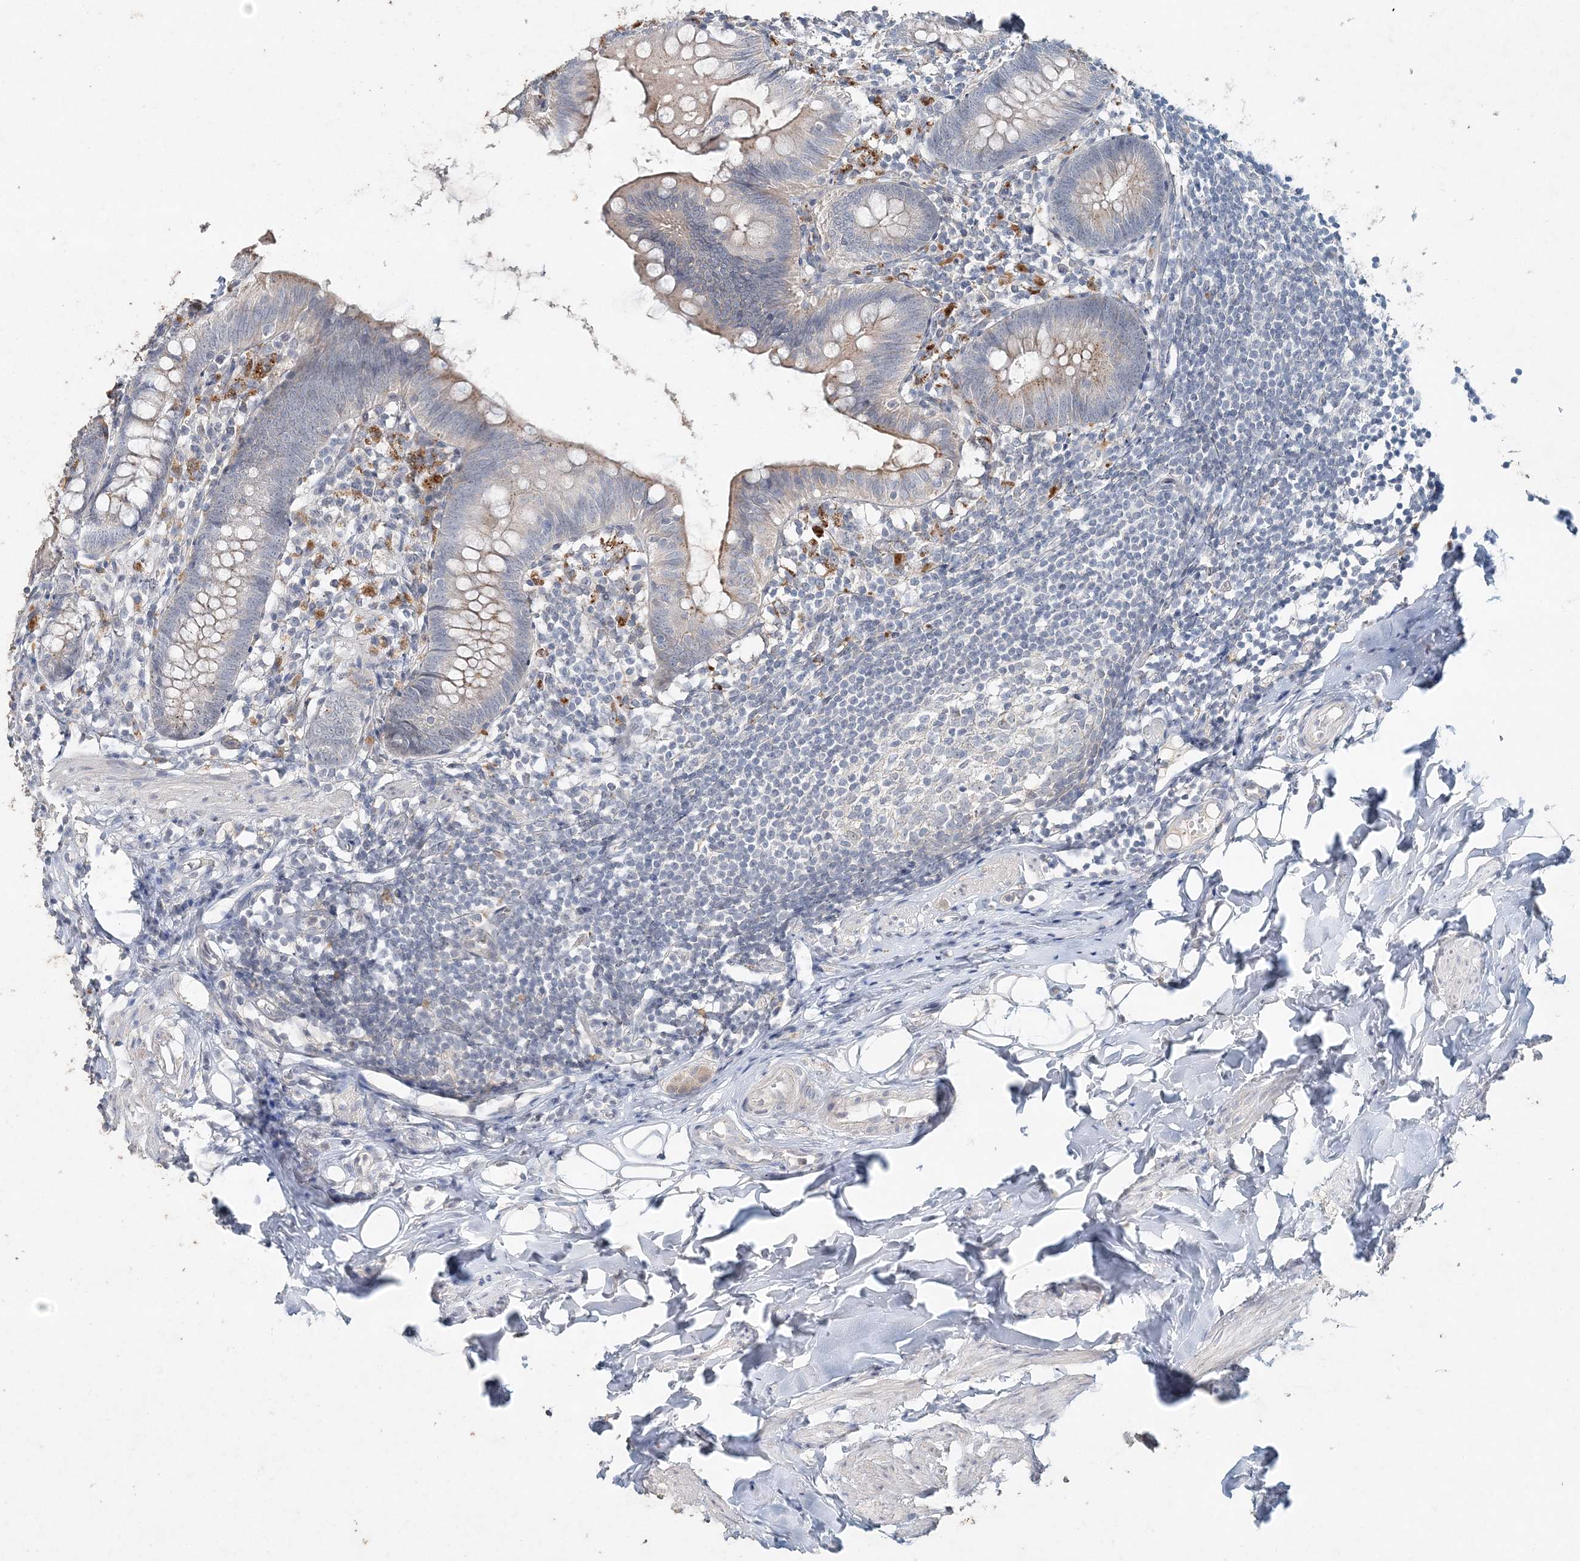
{"staining": {"intensity": "weak", "quantity": "<25%", "location": "cytoplasmic/membranous"}, "tissue": "appendix", "cell_type": "Glandular cells", "image_type": "normal", "snomed": [{"axis": "morphology", "description": "Normal tissue, NOS"}, {"axis": "topography", "description": "Appendix"}], "caption": "Immunohistochemistry (IHC) micrograph of normal appendix: human appendix stained with DAB displays no significant protein positivity in glandular cells. (DAB (3,3'-diaminobenzidine) IHC visualized using brightfield microscopy, high magnification).", "gene": "DNAH5", "patient": {"sex": "female", "age": 62}}